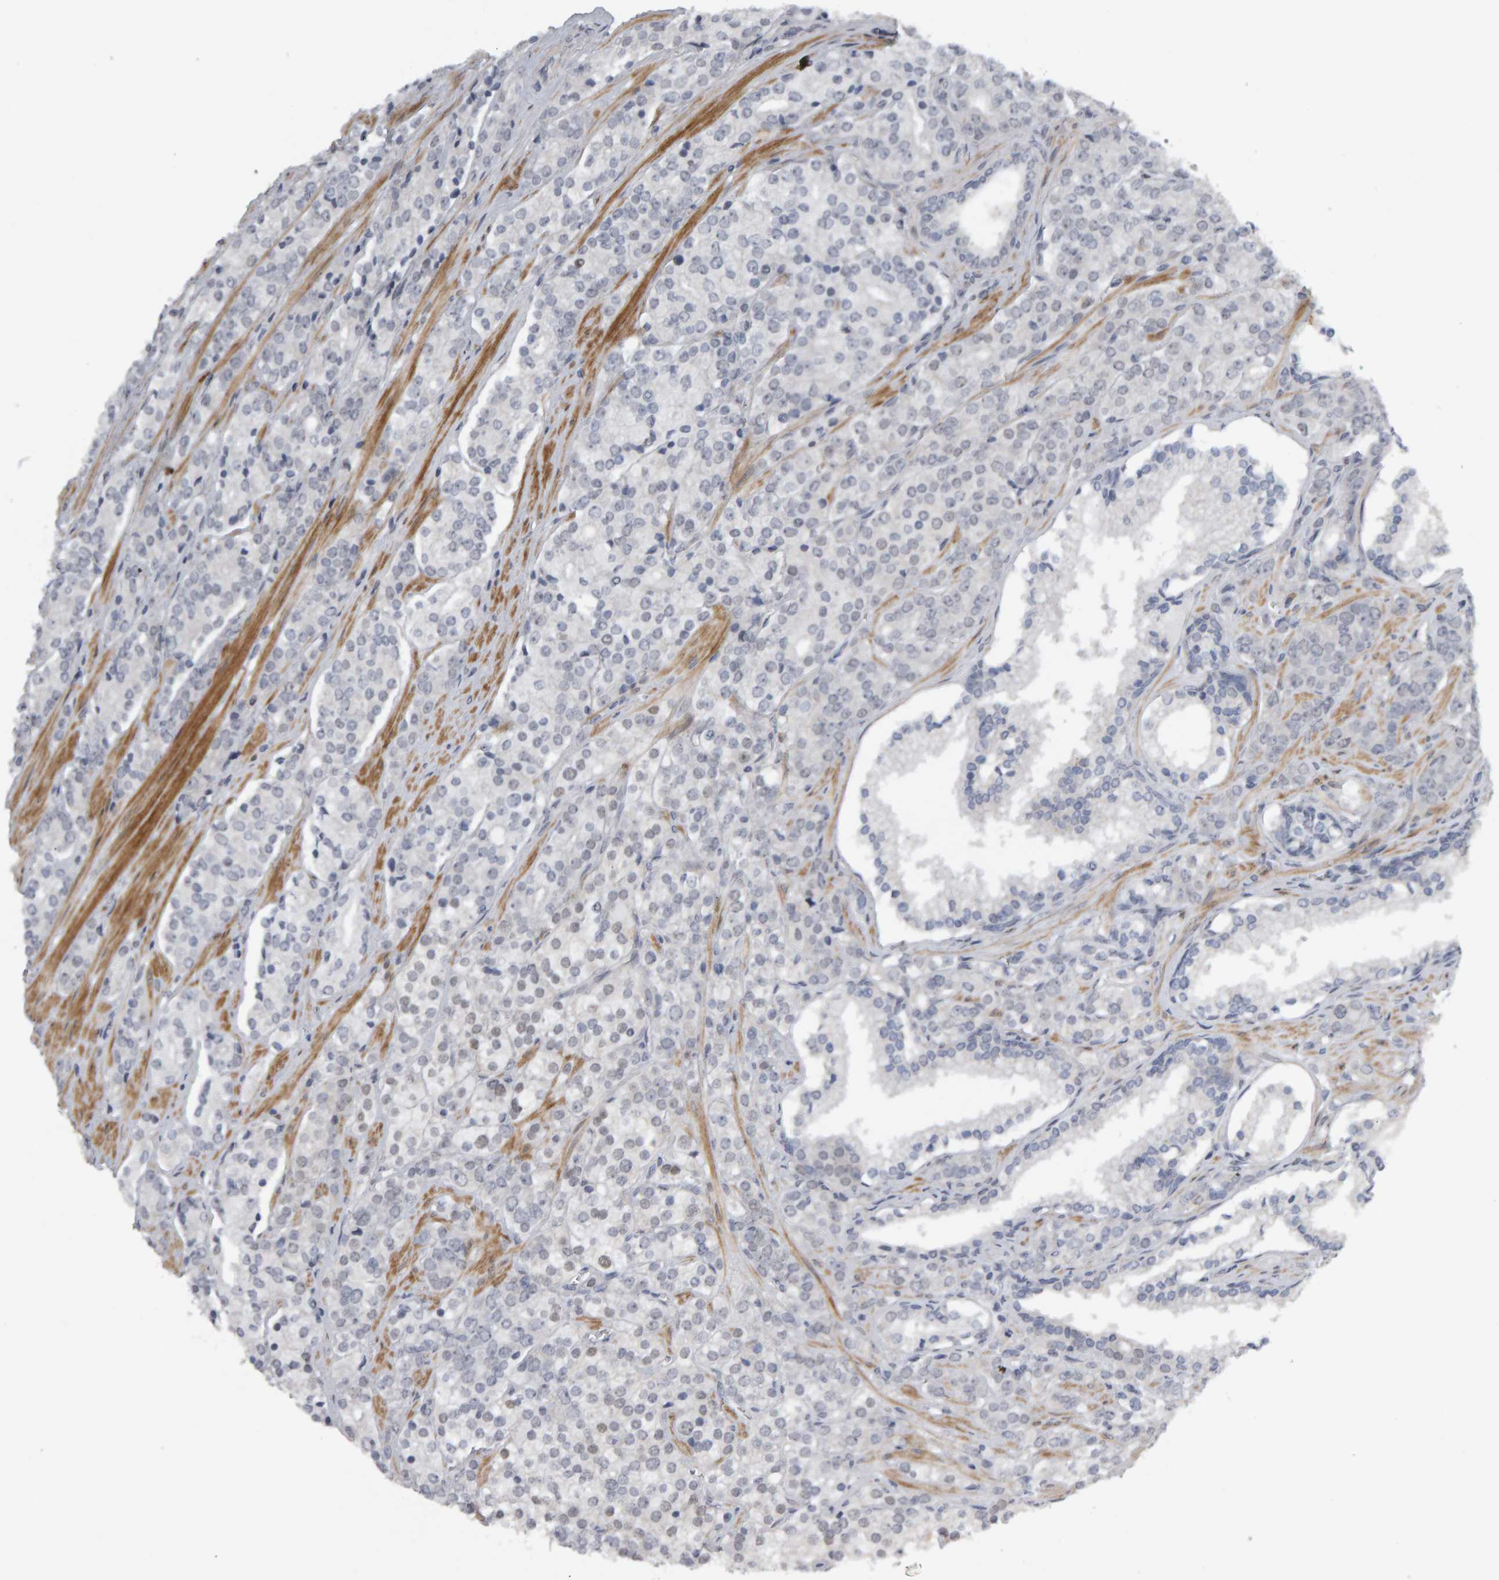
{"staining": {"intensity": "negative", "quantity": "none", "location": "none"}, "tissue": "prostate cancer", "cell_type": "Tumor cells", "image_type": "cancer", "snomed": [{"axis": "morphology", "description": "Adenocarcinoma, High grade"}, {"axis": "topography", "description": "Prostate"}], "caption": "Tumor cells show no significant staining in prostate cancer (adenocarcinoma (high-grade)). (Stains: DAB (3,3'-diaminobenzidine) immunohistochemistry with hematoxylin counter stain, Microscopy: brightfield microscopy at high magnification).", "gene": "IPO8", "patient": {"sex": "male", "age": 71}}